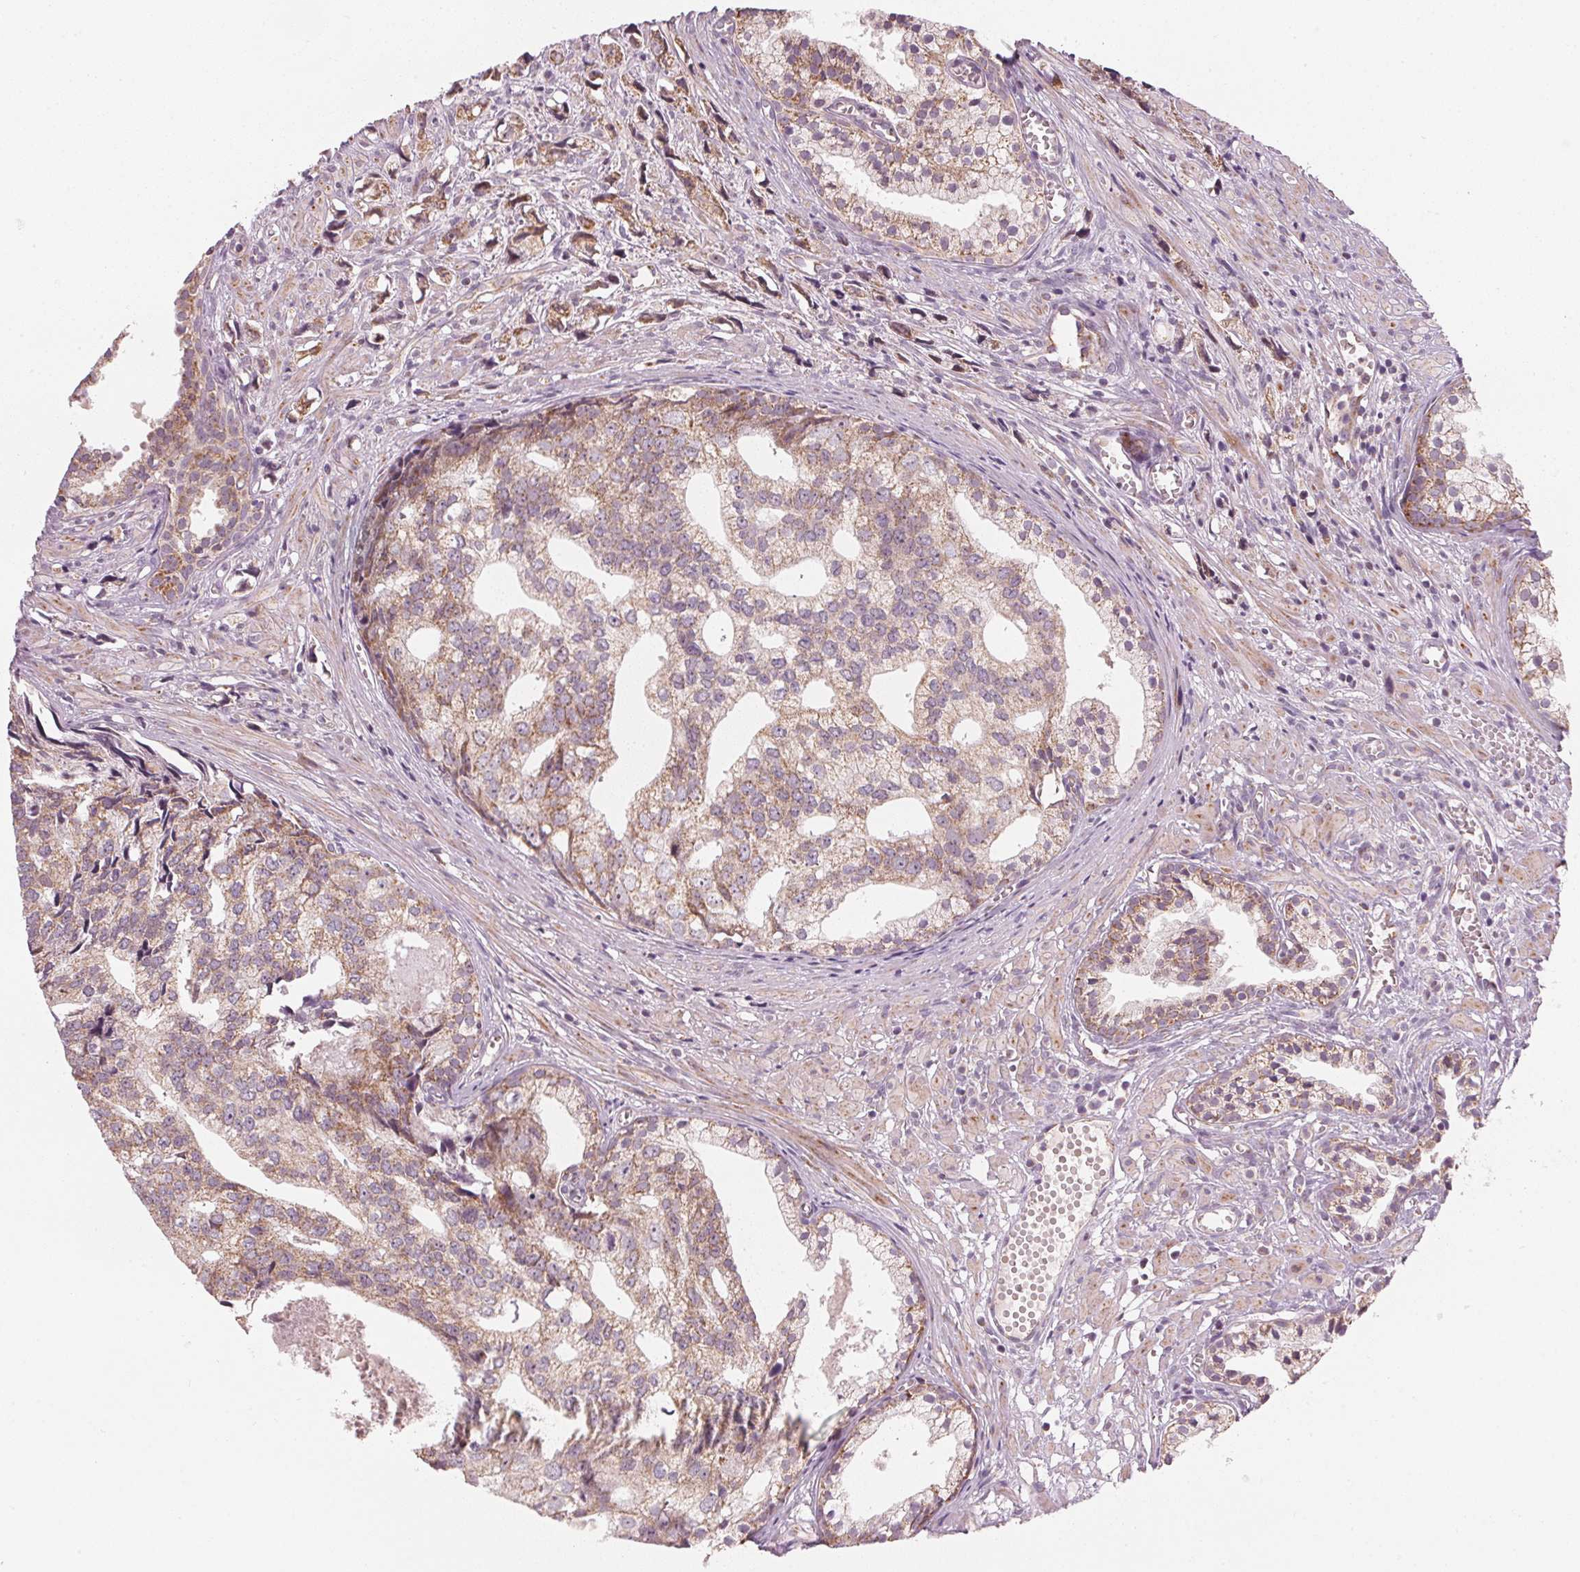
{"staining": {"intensity": "weak", "quantity": ">75%", "location": "cytoplasmic/membranous"}, "tissue": "prostate cancer", "cell_type": "Tumor cells", "image_type": "cancer", "snomed": [{"axis": "morphology", "description": "Adenocarcinoma, High grade"}, {"axis": "topography", "description": "Prostate"}], "caption": "This image reveals immunohistochemistry (IHC) staining of prostate cancer (high-grade adenocarcinoma), with low weak cytoplasmic/membranous expression in approximately >75% of tumor cells.", "gene": "COQ7", "patient": {"sex": "male", "age": 58}}